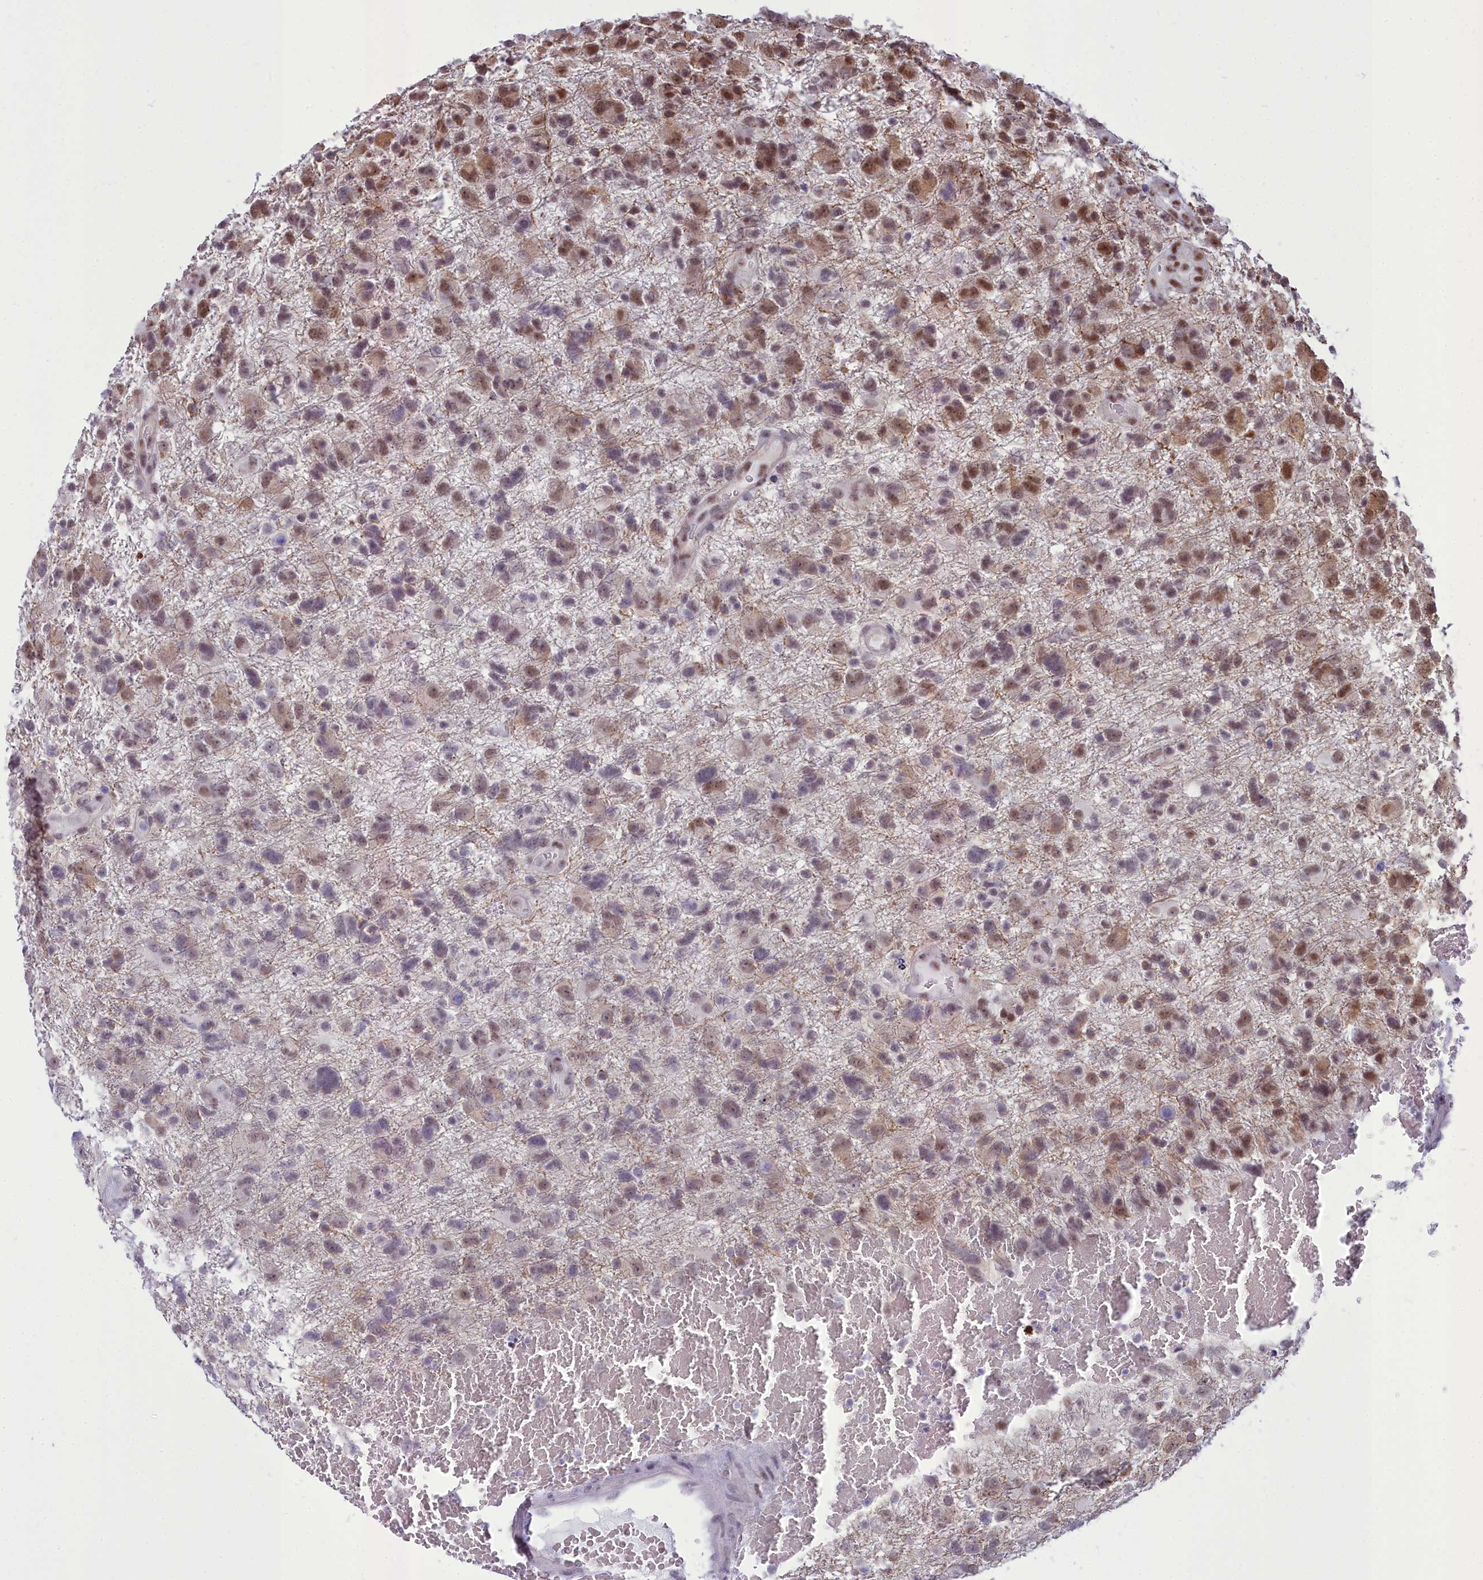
{"staining": {"intensity": "moderate", "quantity": "25%-75%", "location": "cytoplasmic/membranous,nuclear"}, "tissue": "glioma", "cell_type": "Tumor cells", "image_type": "cancer", "snomed": [{"axis": "morphology", "description": "Glioma, malignant, High grade"}, {"axis": "topography", "description": "Brain"}], "caption": "A brown stain labels moderate cytoplasmic/membranous and nuclear positivity of a protein in malignant glioma (high-grade) tumor cells. (DAB (3,3'-diaminobenzidine) IHC, brown staining for protein, blue staining for nuclei).", "gene": "CEACAM19", "patient": {"sex": "male", "age": 61}}